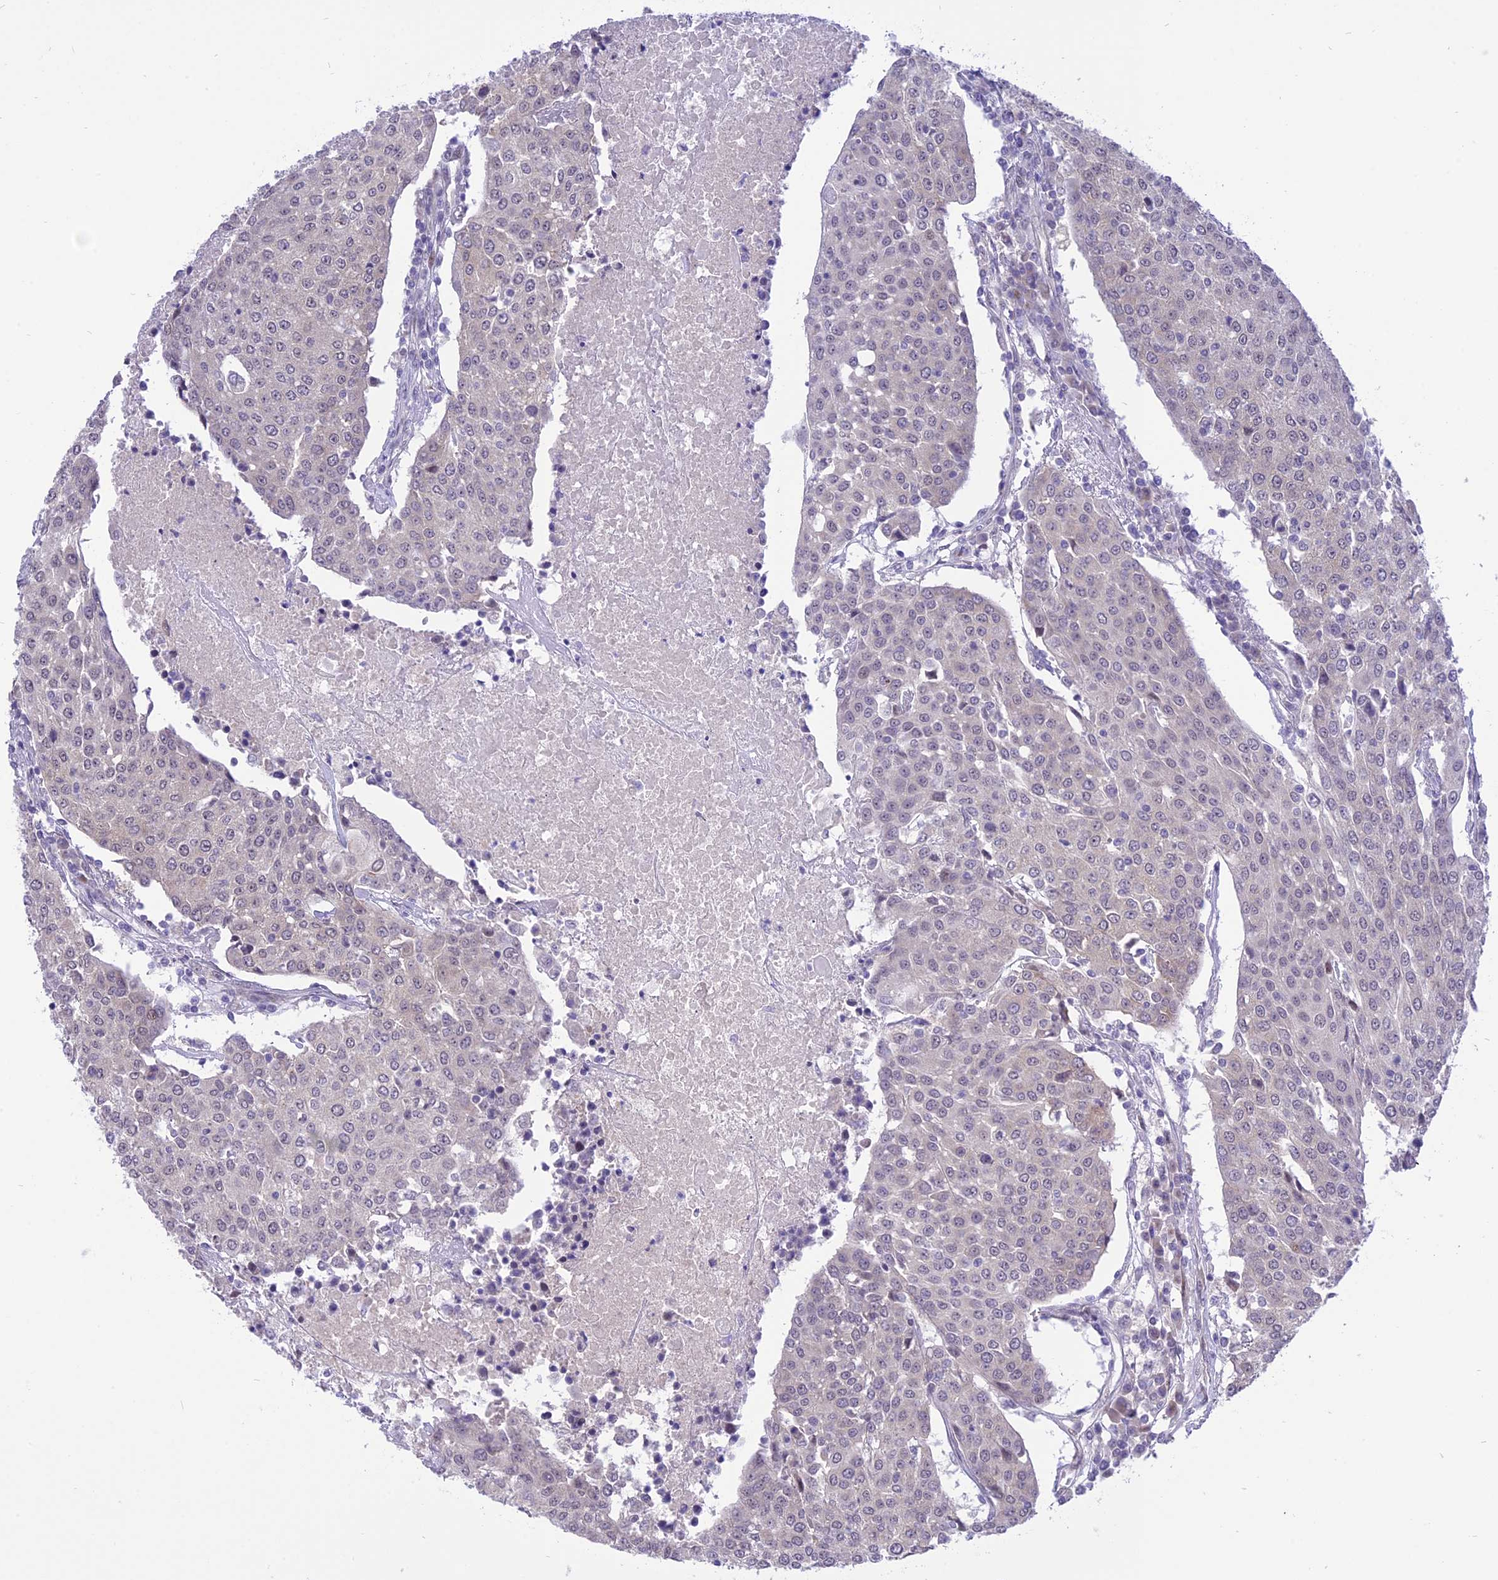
{"staining": {"intensity": "negative", "quantity": "none", "location": "none"}, "tissue": "urothelial cancer", "cell_type": "Tumor cells", "image_type": "cancer", "snomed": [{"axis": "morphology", "description": "Urothelial carcinoma, High grade"}, {"axis": "topography", "description": "Urinary bladder"}], "caption": "IHC of urothelial carcinoma (high-grade) displays no positivity in tumor cells.", "gene": "ZNF837", "patient": {"sex": "female", "age": 85}}